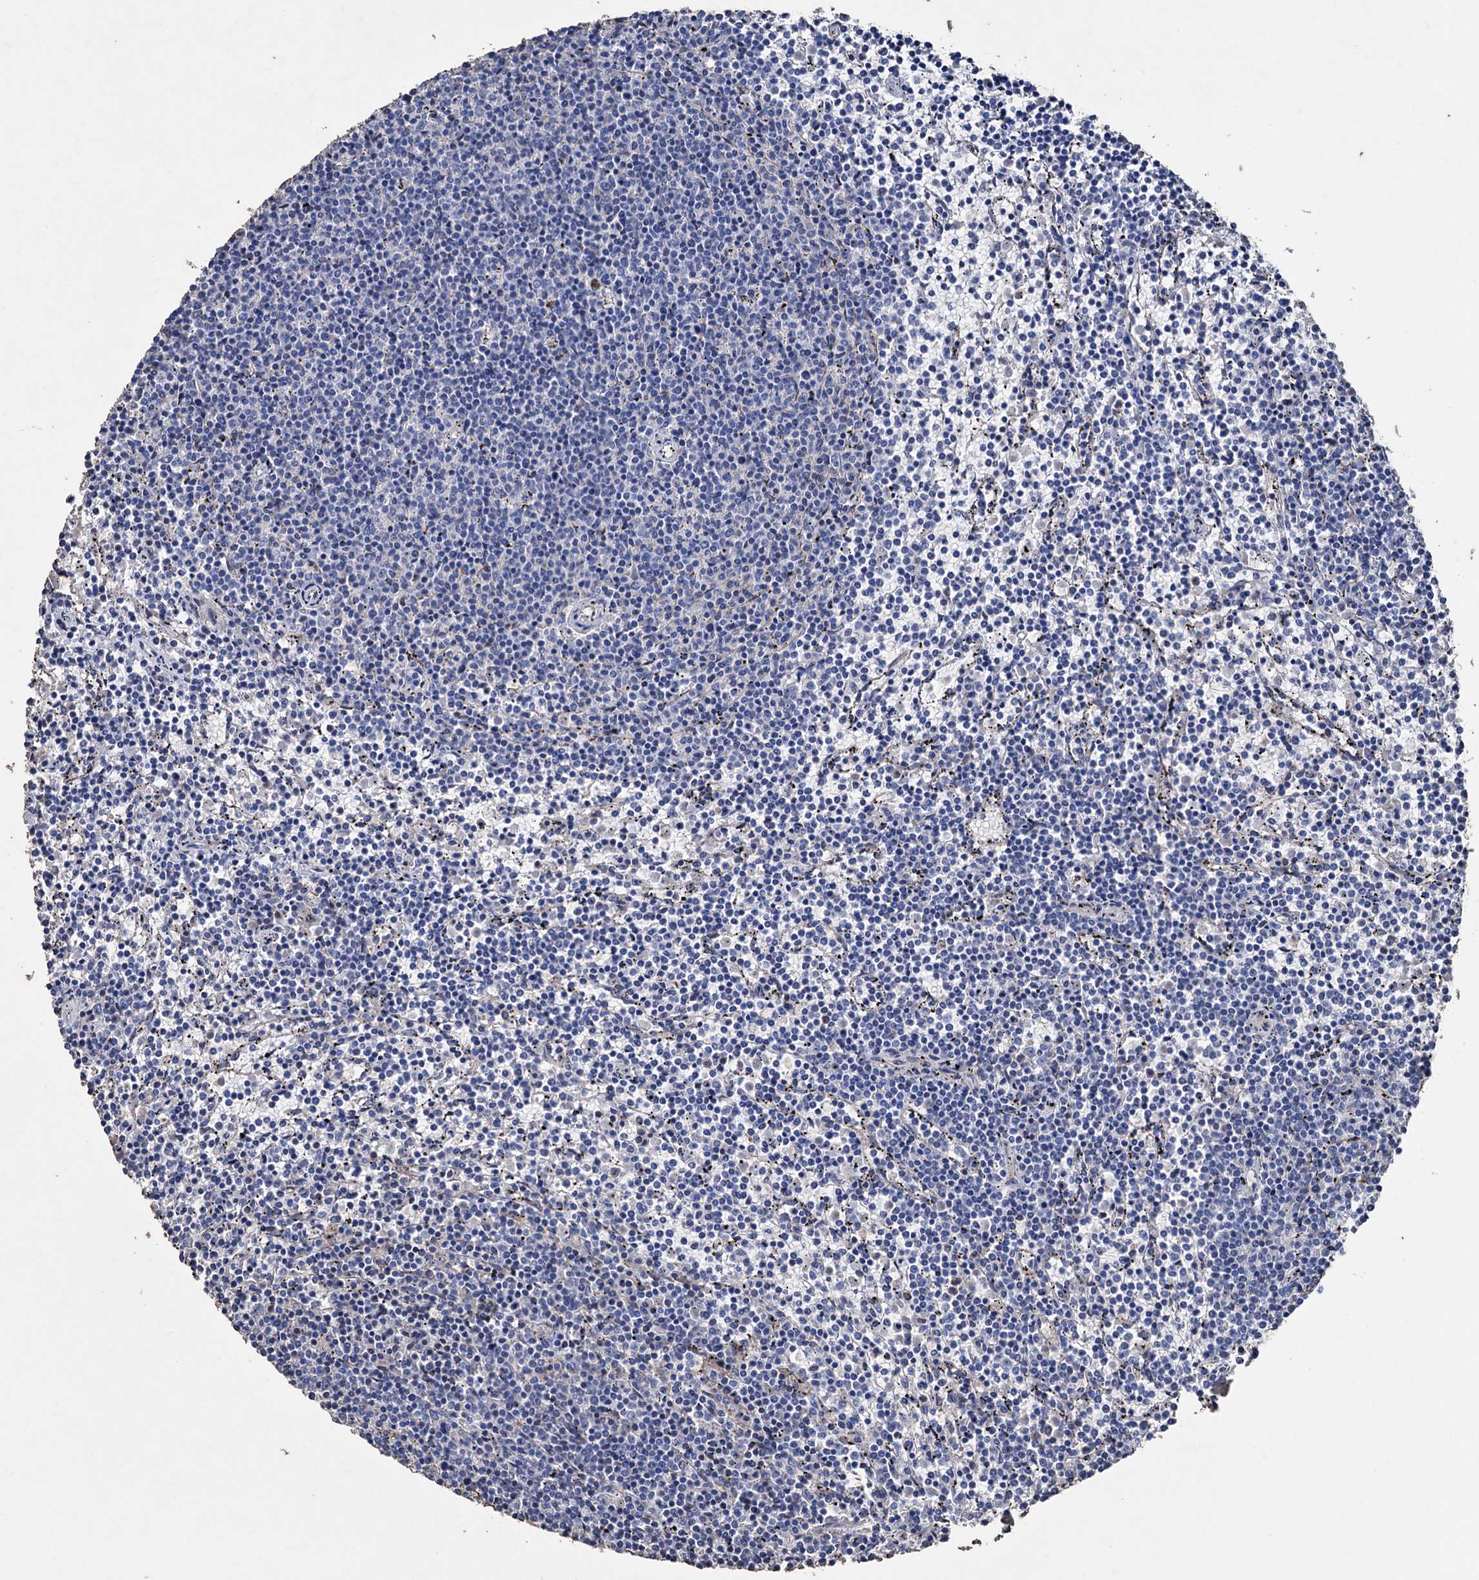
{"staining": {"intensity": "negative", "quantity": "none", "location": "none"}, "tissue": "lymphoma", "cell_type": "Tumor cells", "image_type": "cancer", "snomed": [{"axis": "morphology", "description": "Malignant lymphoma, non-Hodgkin's type, Low grade"}, {"axis": "topography", "description": "Spleen"}], "caption": "A histopathology image of malignant lymphoma, non-Hodgkin's type (low-grade) stained for a protein exhibits no brown staining in tumor cells.", "gene": "STING1", "patient": {"sex": "female", "age": 50}}